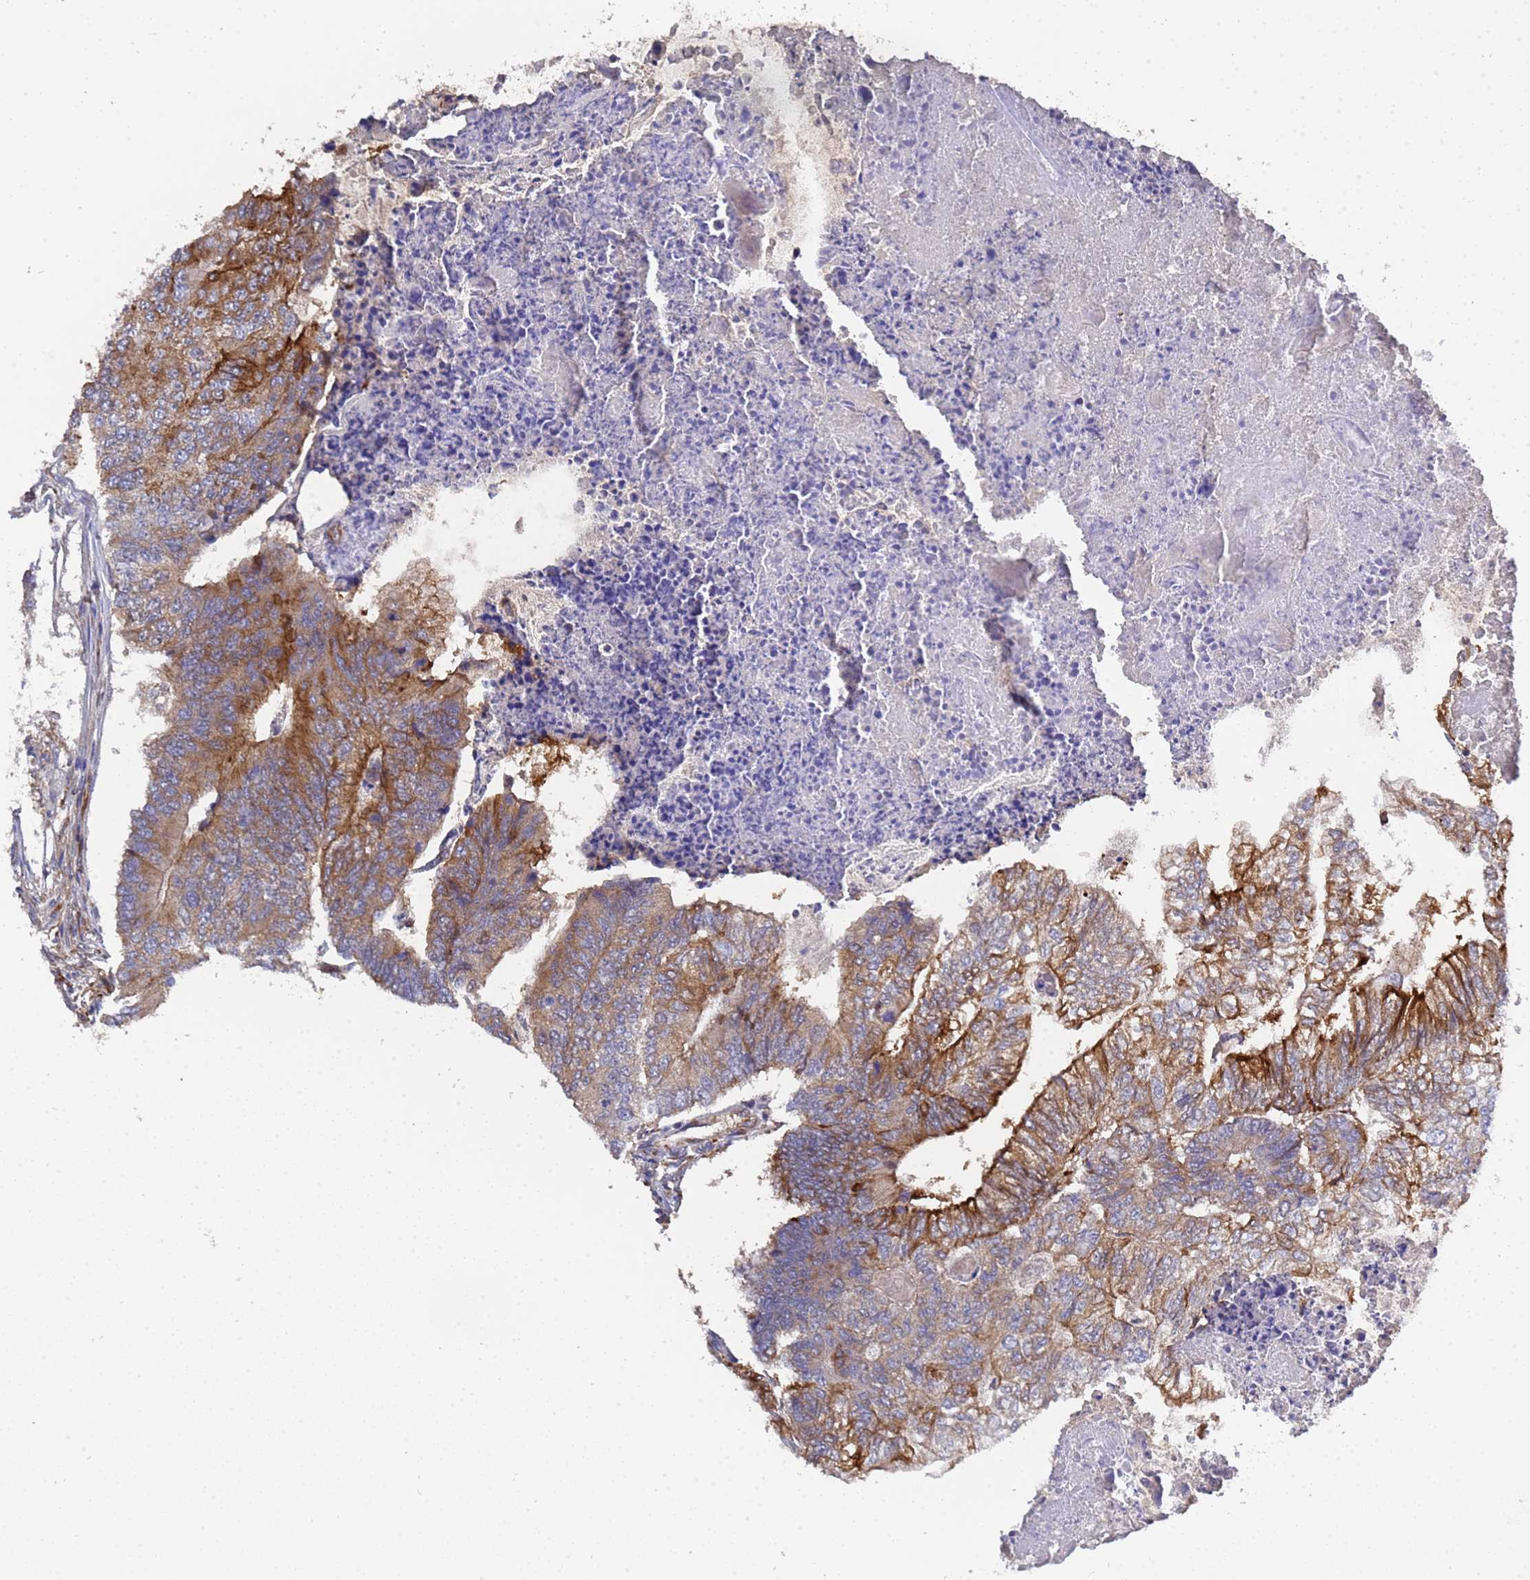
{"staining": {"intensity": "moderate", "quantity": "25%-75%", "location": "cytoplasmic/membranous"}, "tissue": "colorectal cancer", "cell_type": "Tumor cells", "image_type": "cancer", "snomed": [{"axis": "morphology", "description": "Adenocarcinoma, NOS"}, {"axis": "topography", "description": "Colon"}], "caption": "Colorectal cancer was stained to show a protein in brown. There is medium levels of moderate cytoplasmic/membranous expression in about 25%-75% of tumor cells.", "gene": "MOCS1", "patient": {"sex": "female", "age": 67}}